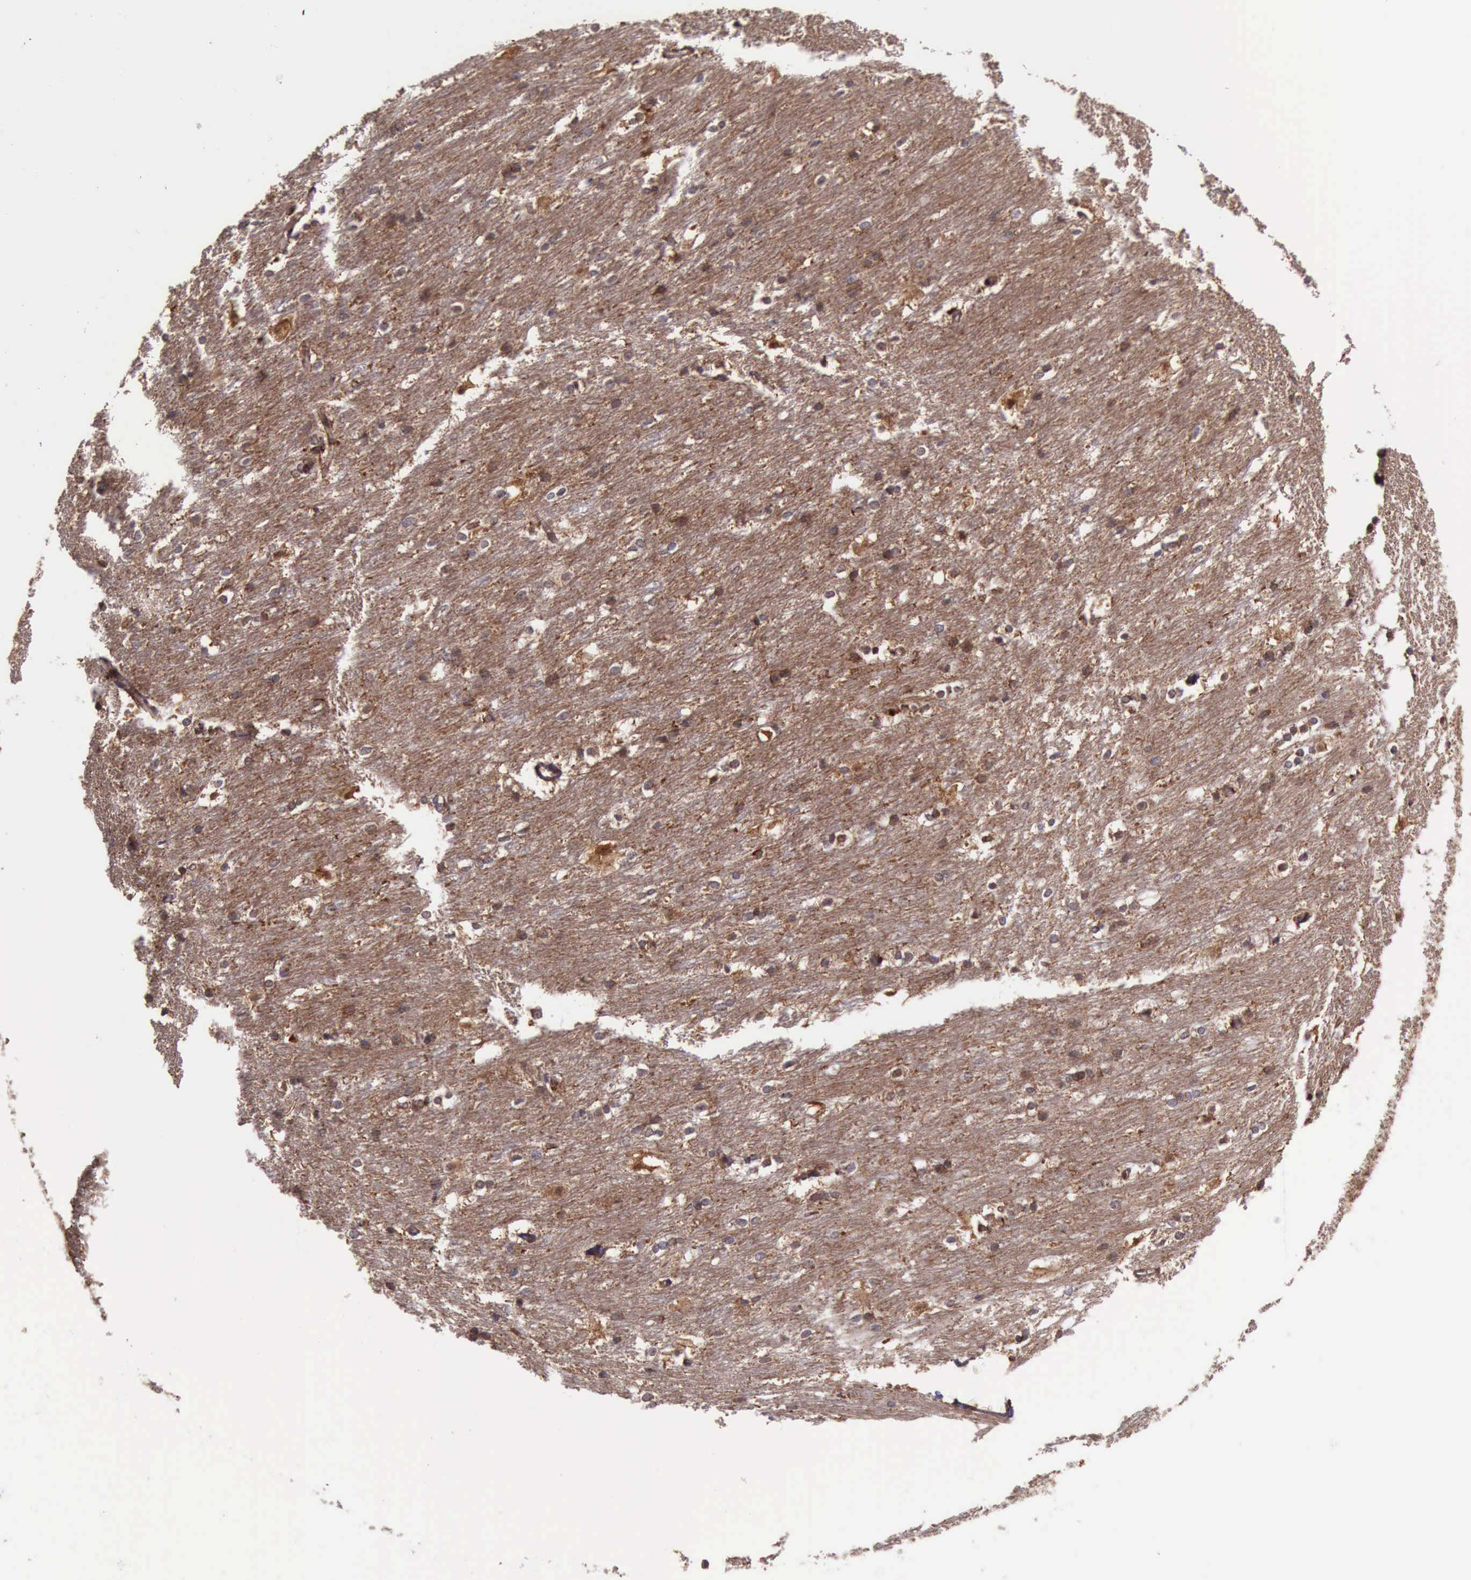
{"staining": {"intensity": "moderate", "quantity": "25%-75%", "location": "cytoplasmic/membranous"}, "tissue": "caudate", "cell_type": "Glial cells", "image_type": "normal", "snomed": [{"axis": "morphology", "description": "Normal tissue, NOS"}, {"axis": "topography", "description": "Lateral ventricle wall"}], "caption": "A photomicrograph showing moderate cytoplasmic/membranous positivity in about 25%-75% of glial cells in benign caudate, as visualized by brown immunohistochemical staining.", "gene": "ARMCX3", "patient": {"sex": "female", "age": 19}}